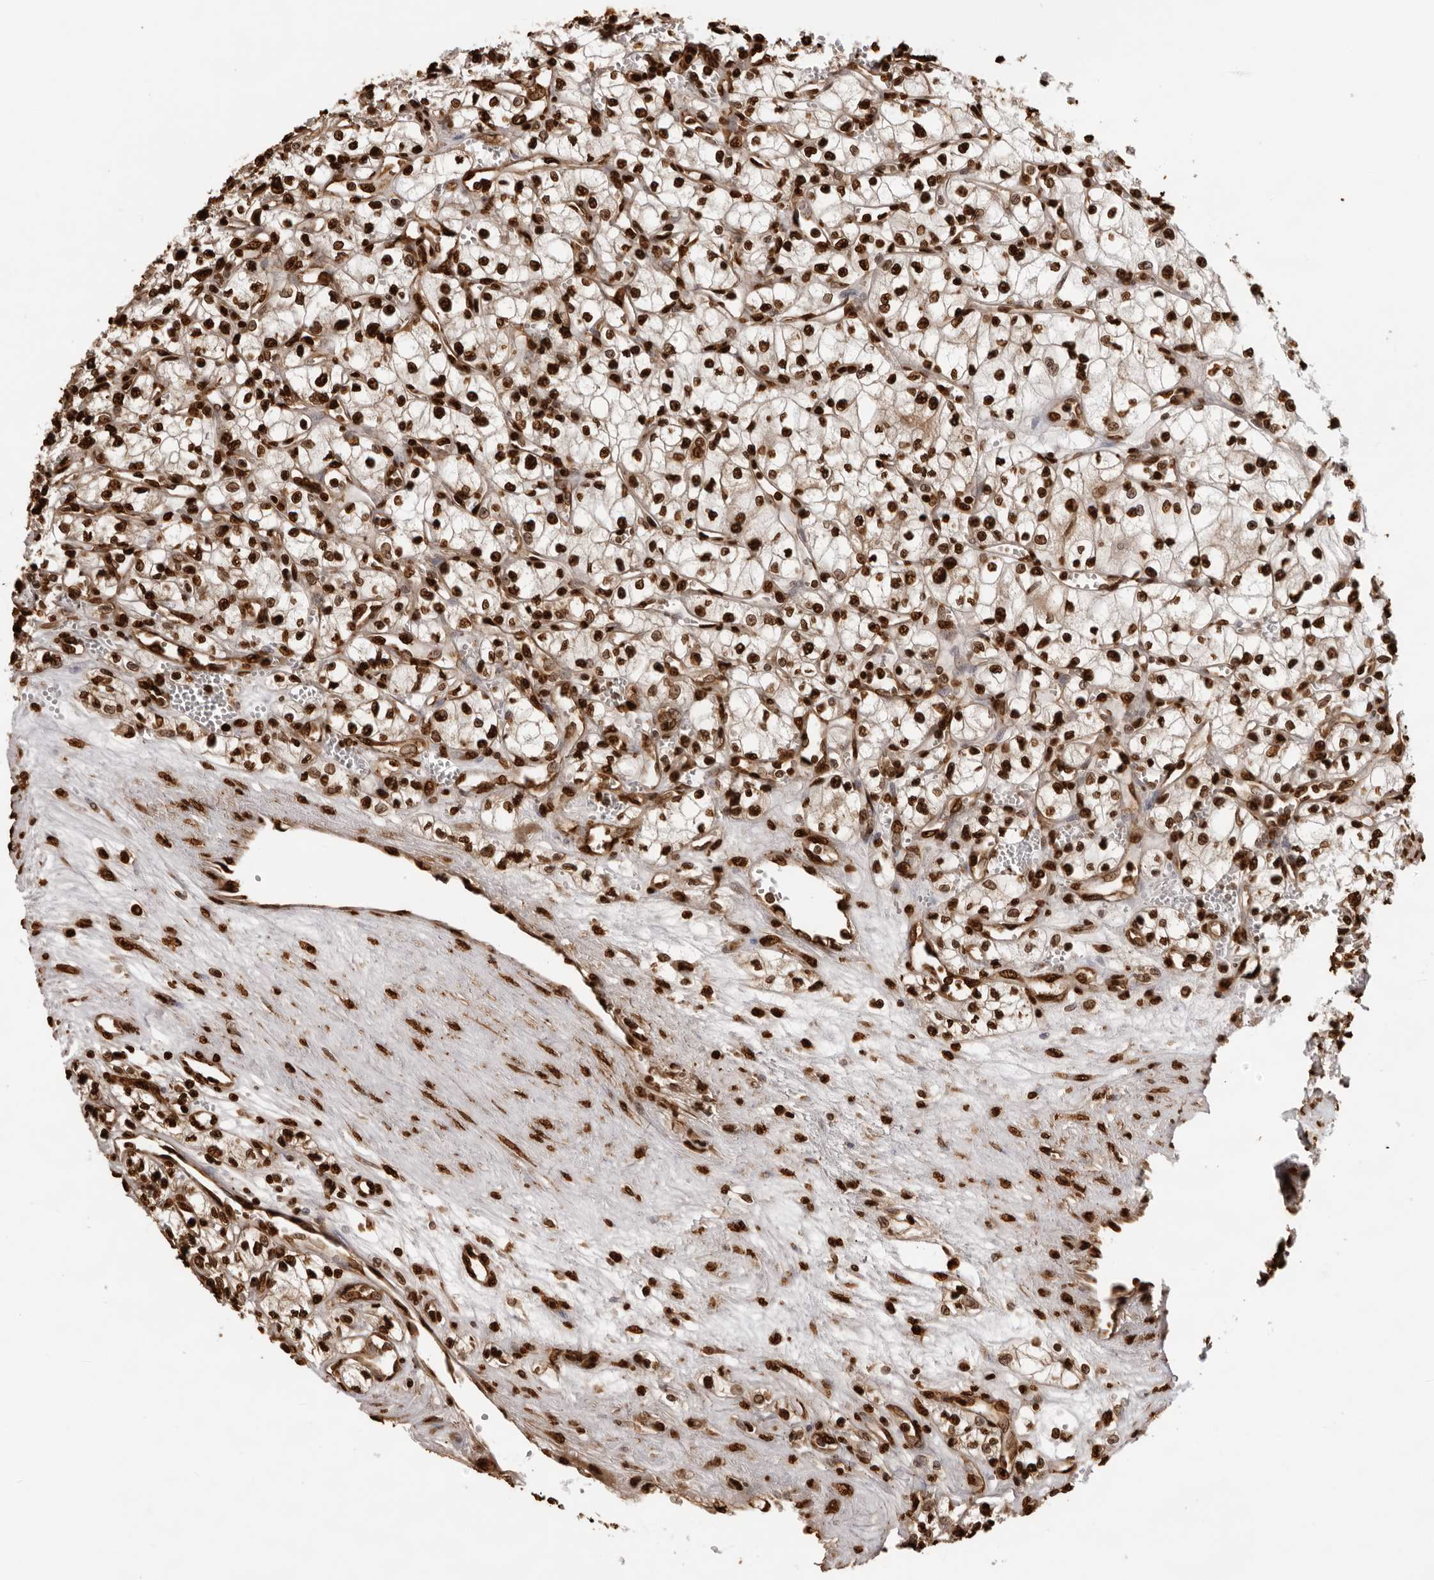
{"staining": {"intensity": "strong", "quantity": ">75%", "location": "nuclear"}, "tissue": "renal cancer", "cell_type": "Tumor cells", "image_type": "cancer", "snomed": [{"axis": "morphology", "description": "Adenocarcinoma, NOS"}, {"axis": "topography", "description": "Kidney"}], "caption": "Human renal cancer (adenocarcinoma) stained for a protein (brown) exhibits strong nuclear positive staining in approximately >75% of tumor cells.", "gene": "ZFP91", "patient": {"sex": "male", "age": 59}}